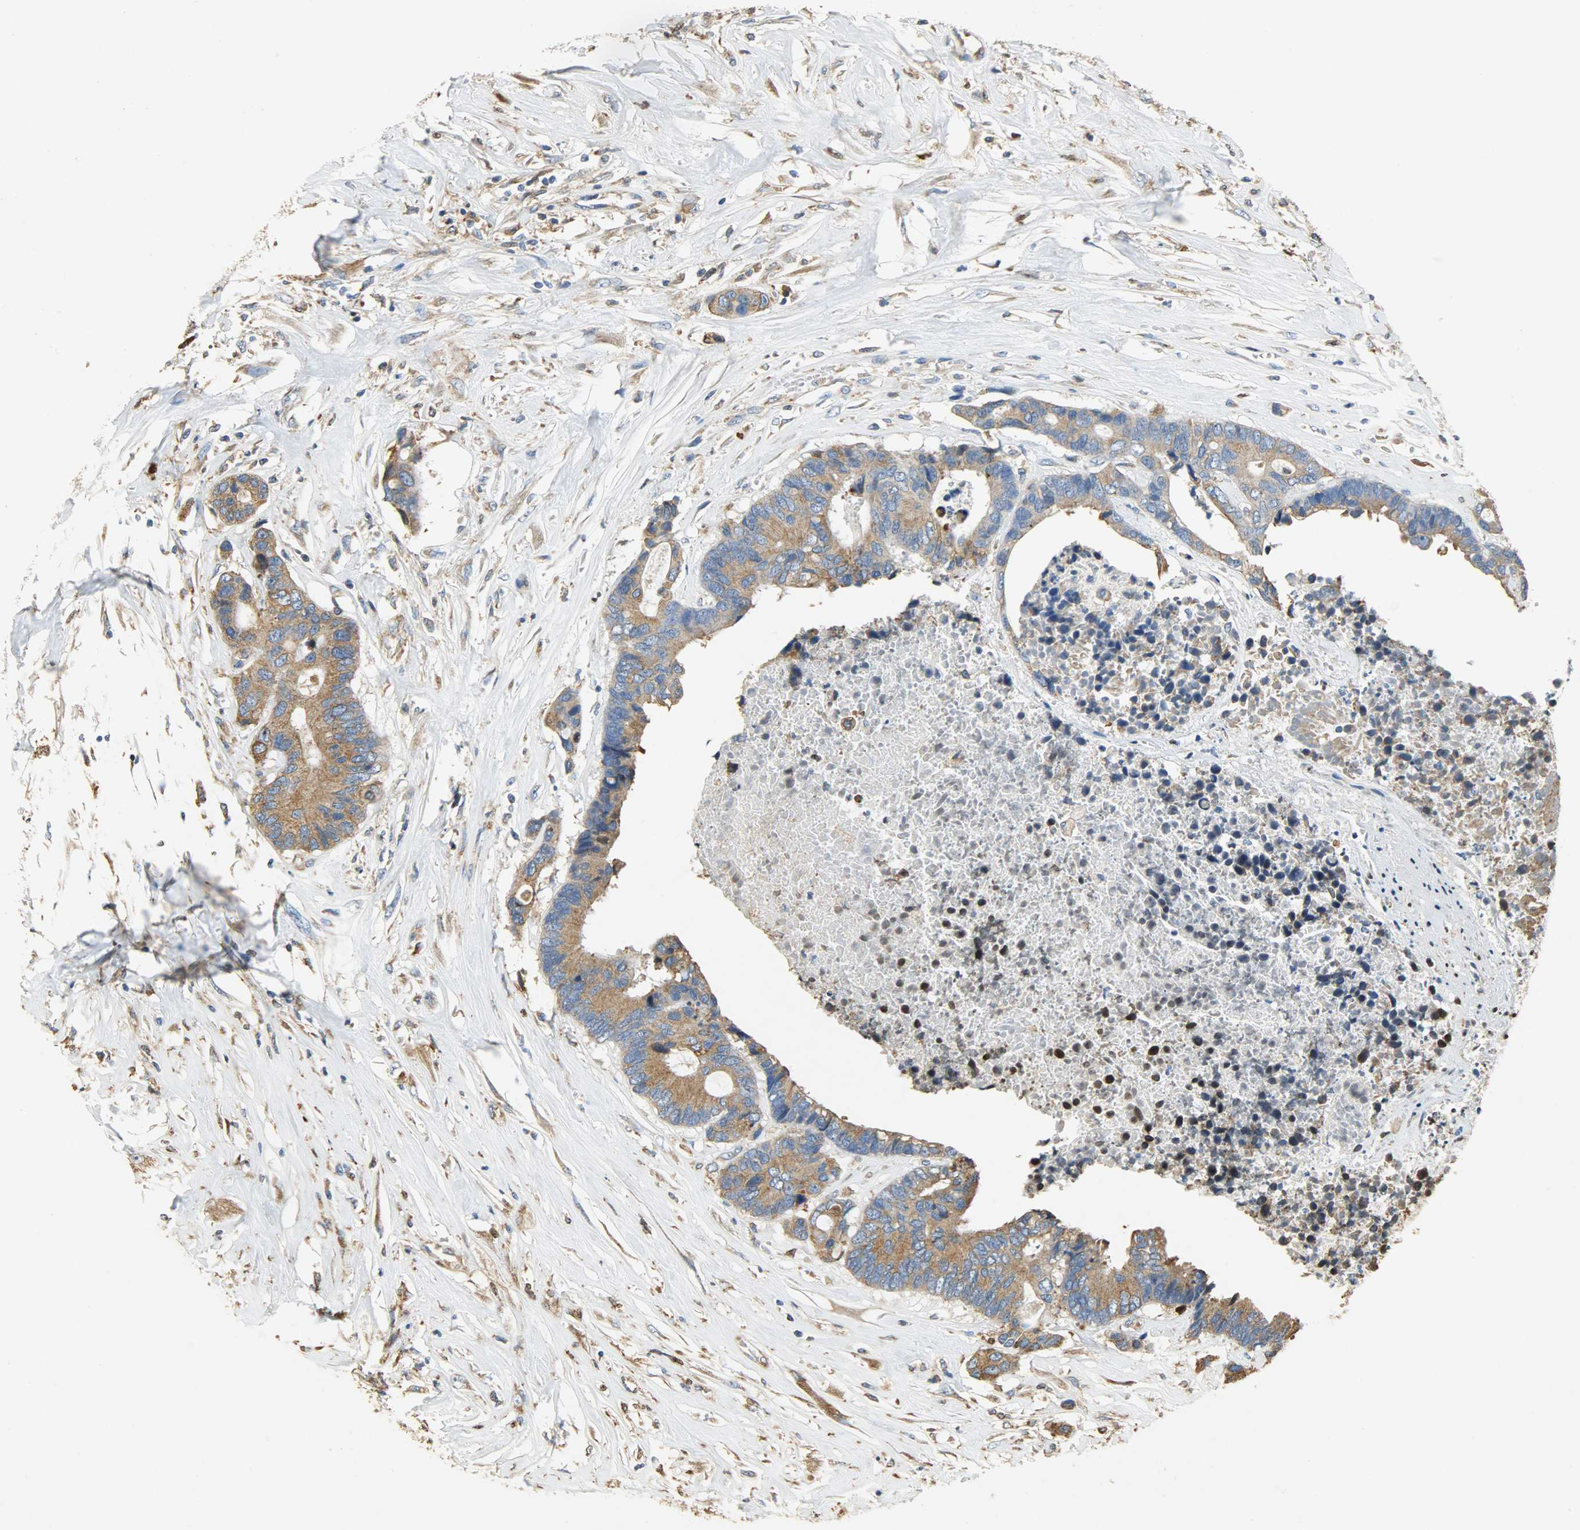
{"staining": {"intensity": "moderate", "quantity": ">75%", "location": "cytoplasmic/membranous"}, "tissue": "colorectal cancer", "cell_type": "Tumor cells", "image_type": "cancer", "snomed": [{"axis": "morphology", "description": "Adenocarcinoma, NOS"}, {"axis": "topography", "description": "Rectum"}], "caption": "Immunohistochemical staining of colorectal cancer exhibits medium levels of moderate cytoplasmic/membranous protein positivity in about >75% of tumor cells. (IHC, brightfield microscopy, high magnification).", "gene": "HSPA5", "patient": {"sex": "male", "age": 55}}